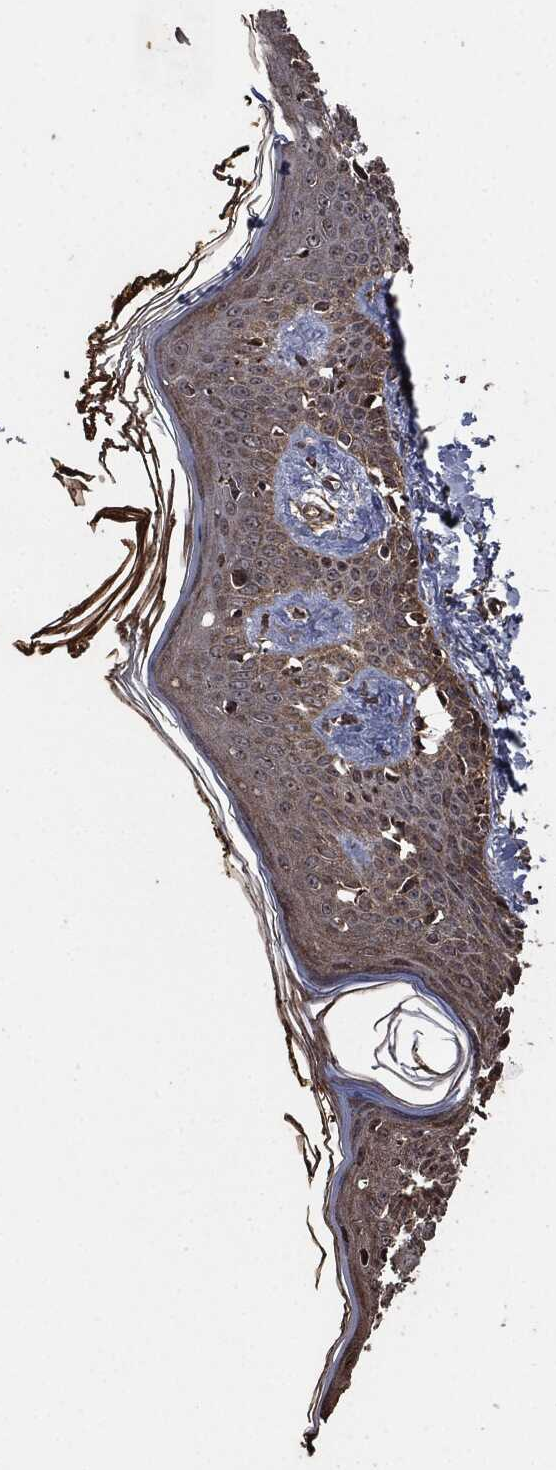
{"staining": {"intensity": "moderate", "quantity": "<25%", "location": "cytoplasmic/membranous"}, "tissue": "skin", "cell_type": "Fibroblasts", "image_type": "normal", "snomed": [{"axis": "morphology", "description": "Normal tissue, NOS"}, {"axis": "topography", "description": "Skin"}], "caption": "The photomicrograph shows a brown stain indicating the presence of a protein in the cytoplasmic/membranous of fibroblasts in skin.", "gene": "RYK", "patient": {"sex": "male", "age": 76}}